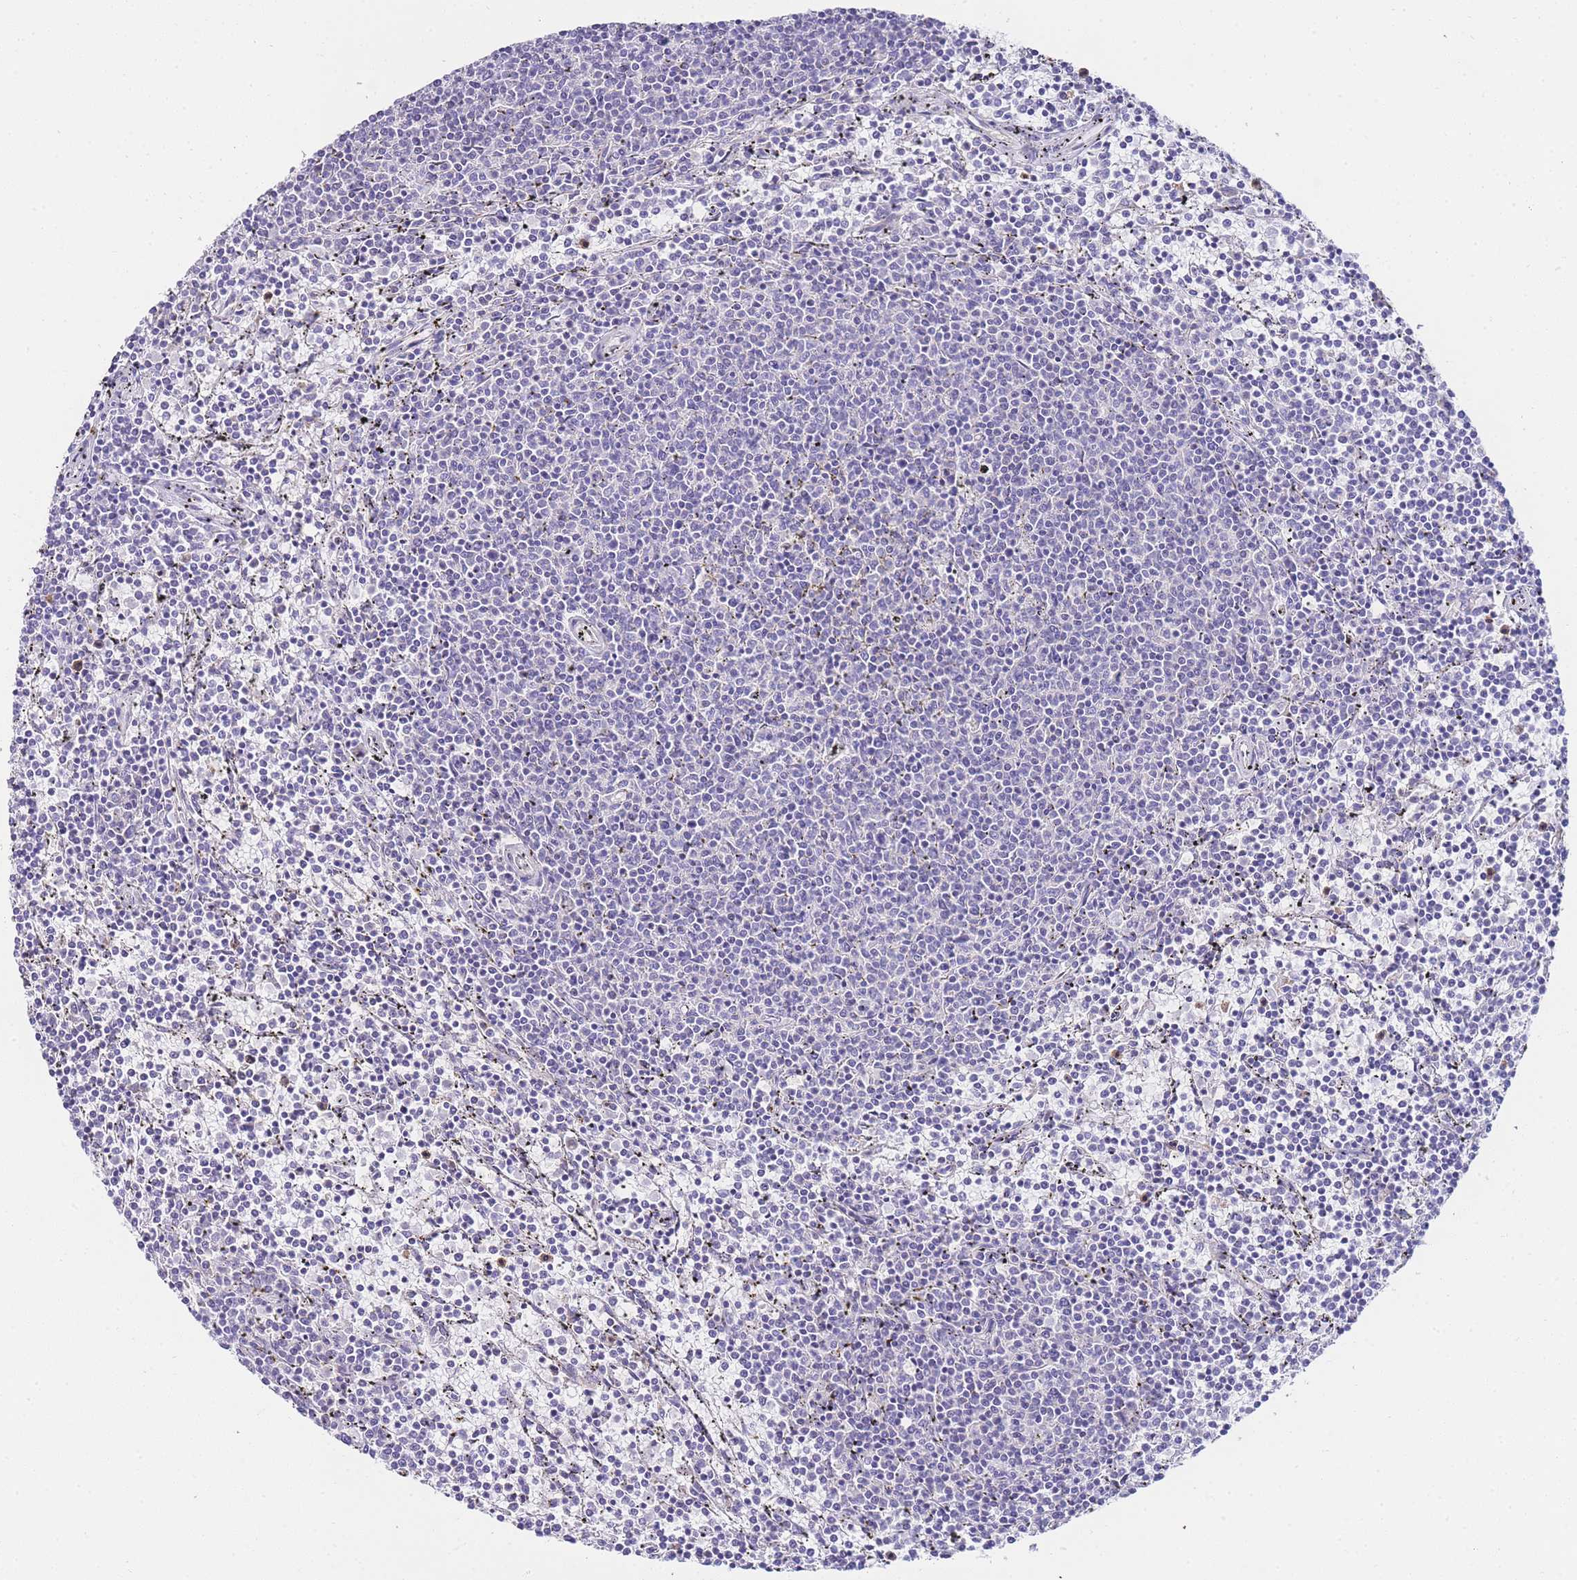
{"staining": {"intensity": "negative", "quantity": "none", "location": "none"}, "tissue": "lymphoma", "cell_type": "Tumor cells", "image_type": "cancer", "snomed": [{"axis": "morphology", "description": "Malignant lymphoma, non-Hodgkin's type, Low grade"}, {"axis": "topography", "description": "Spleen"}], "caption": "IHC histopathology image of neoplastic tissue: lymphoma stained with DAB (3,3'-diaminobenzidine) demonstrates no significant protein expression in tumor cells.", "gene": "PDCD7", "patient": {"sex": "female", "age": 50}}